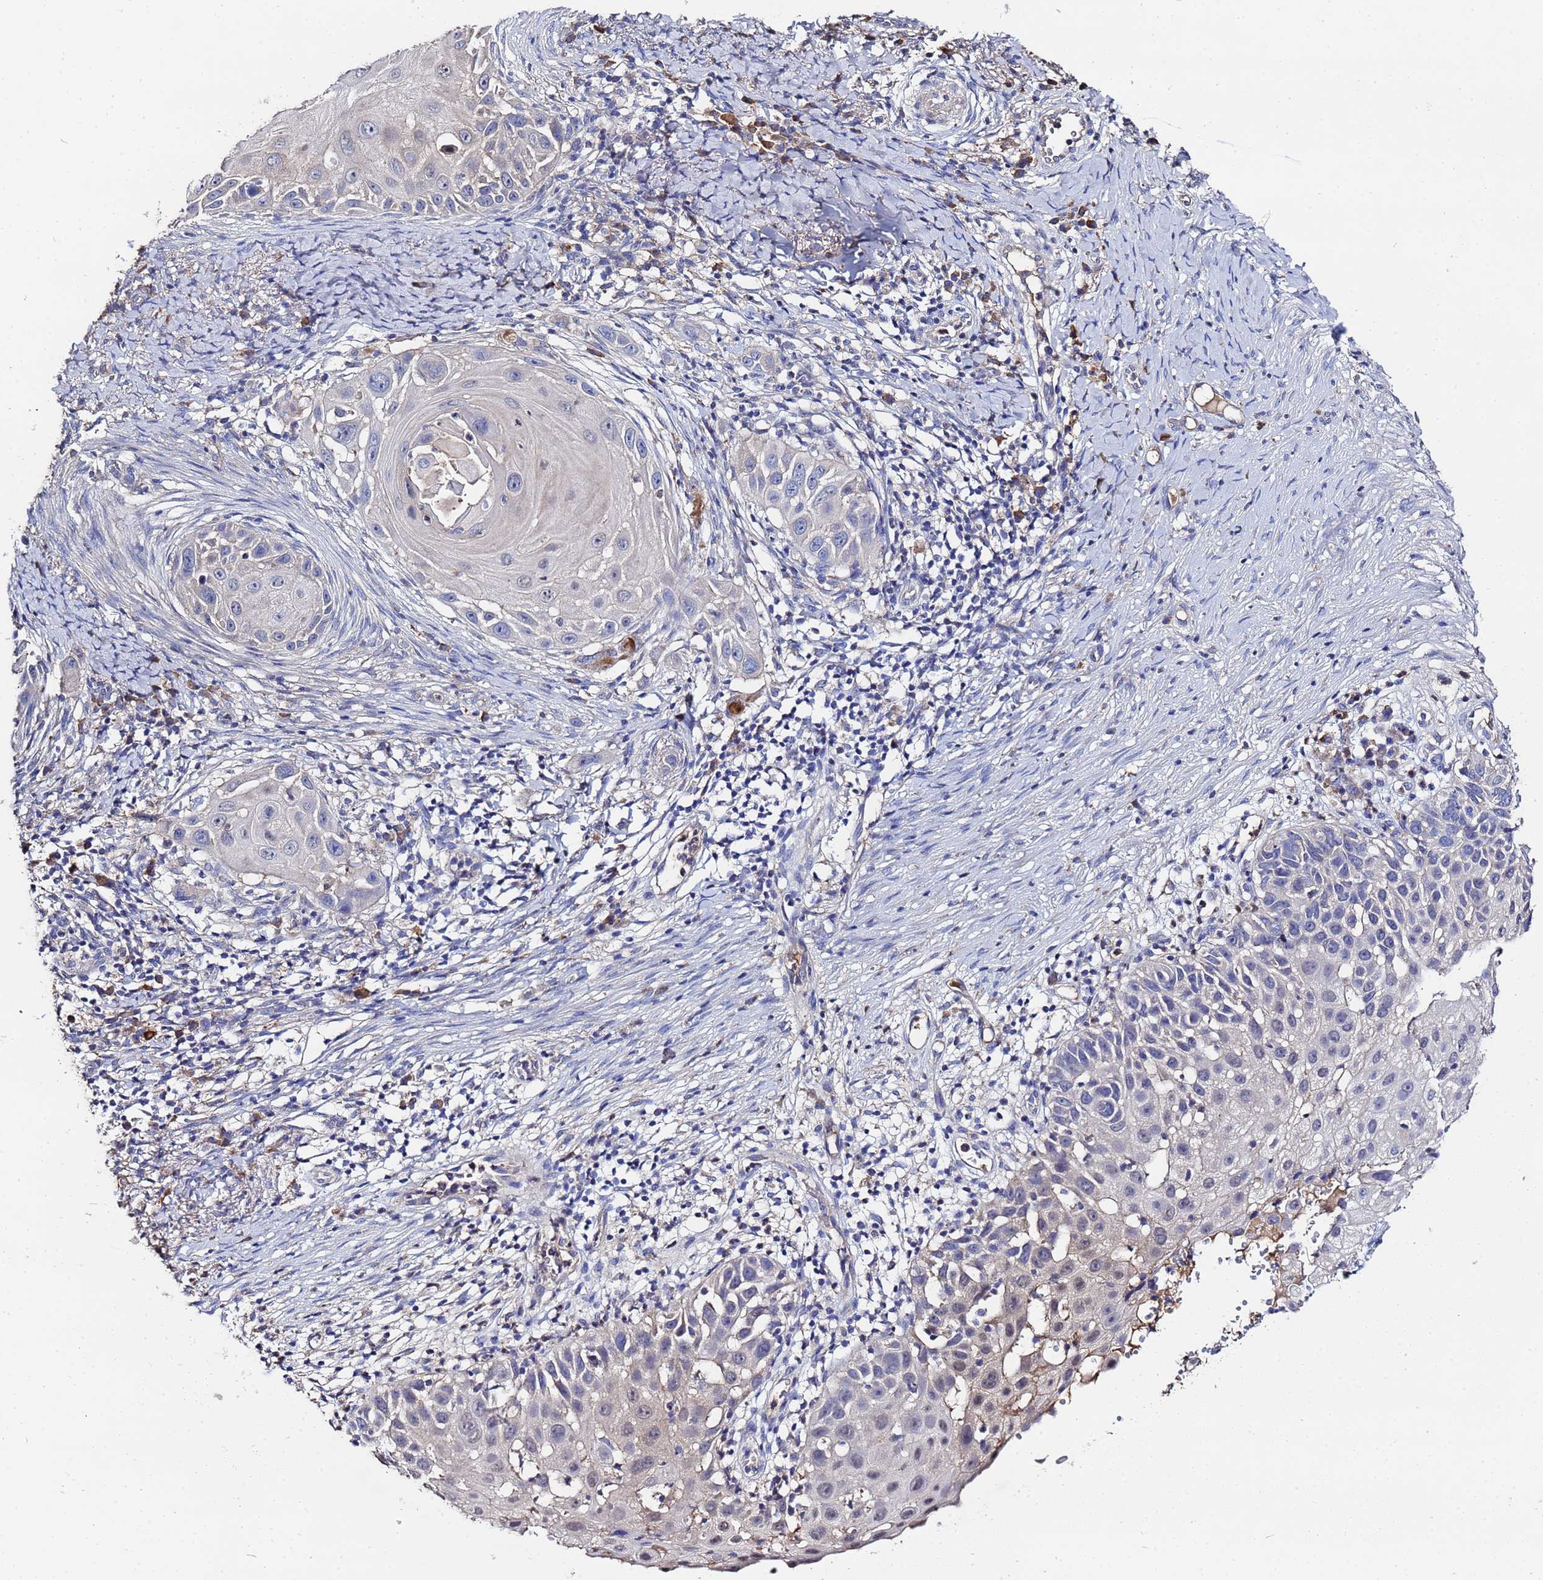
{"staining": {"intensity": "weak", "quantity": "<25%", "location": "cytoplasmic/membranous"}, "tissue": "skin cancer", "cell_type": "Tumor cells", "image_type": "cancer", "snomed": [{"axis": "morphology", "description": "Squamous cell carcinoma, NOS"}, {"axis": "topography", "description": "Skin"}], "caption": "High magnification brightfield microscopy of squamous cell carcinoma (skin) stained with DAB (3,3'-diaminobenzidine) (brown) and counterstained with hematoxylin (blue): tumor cells show no significant staining.", "gene": "TCP10L", "patient": {"sex": "female", "age": 44}}